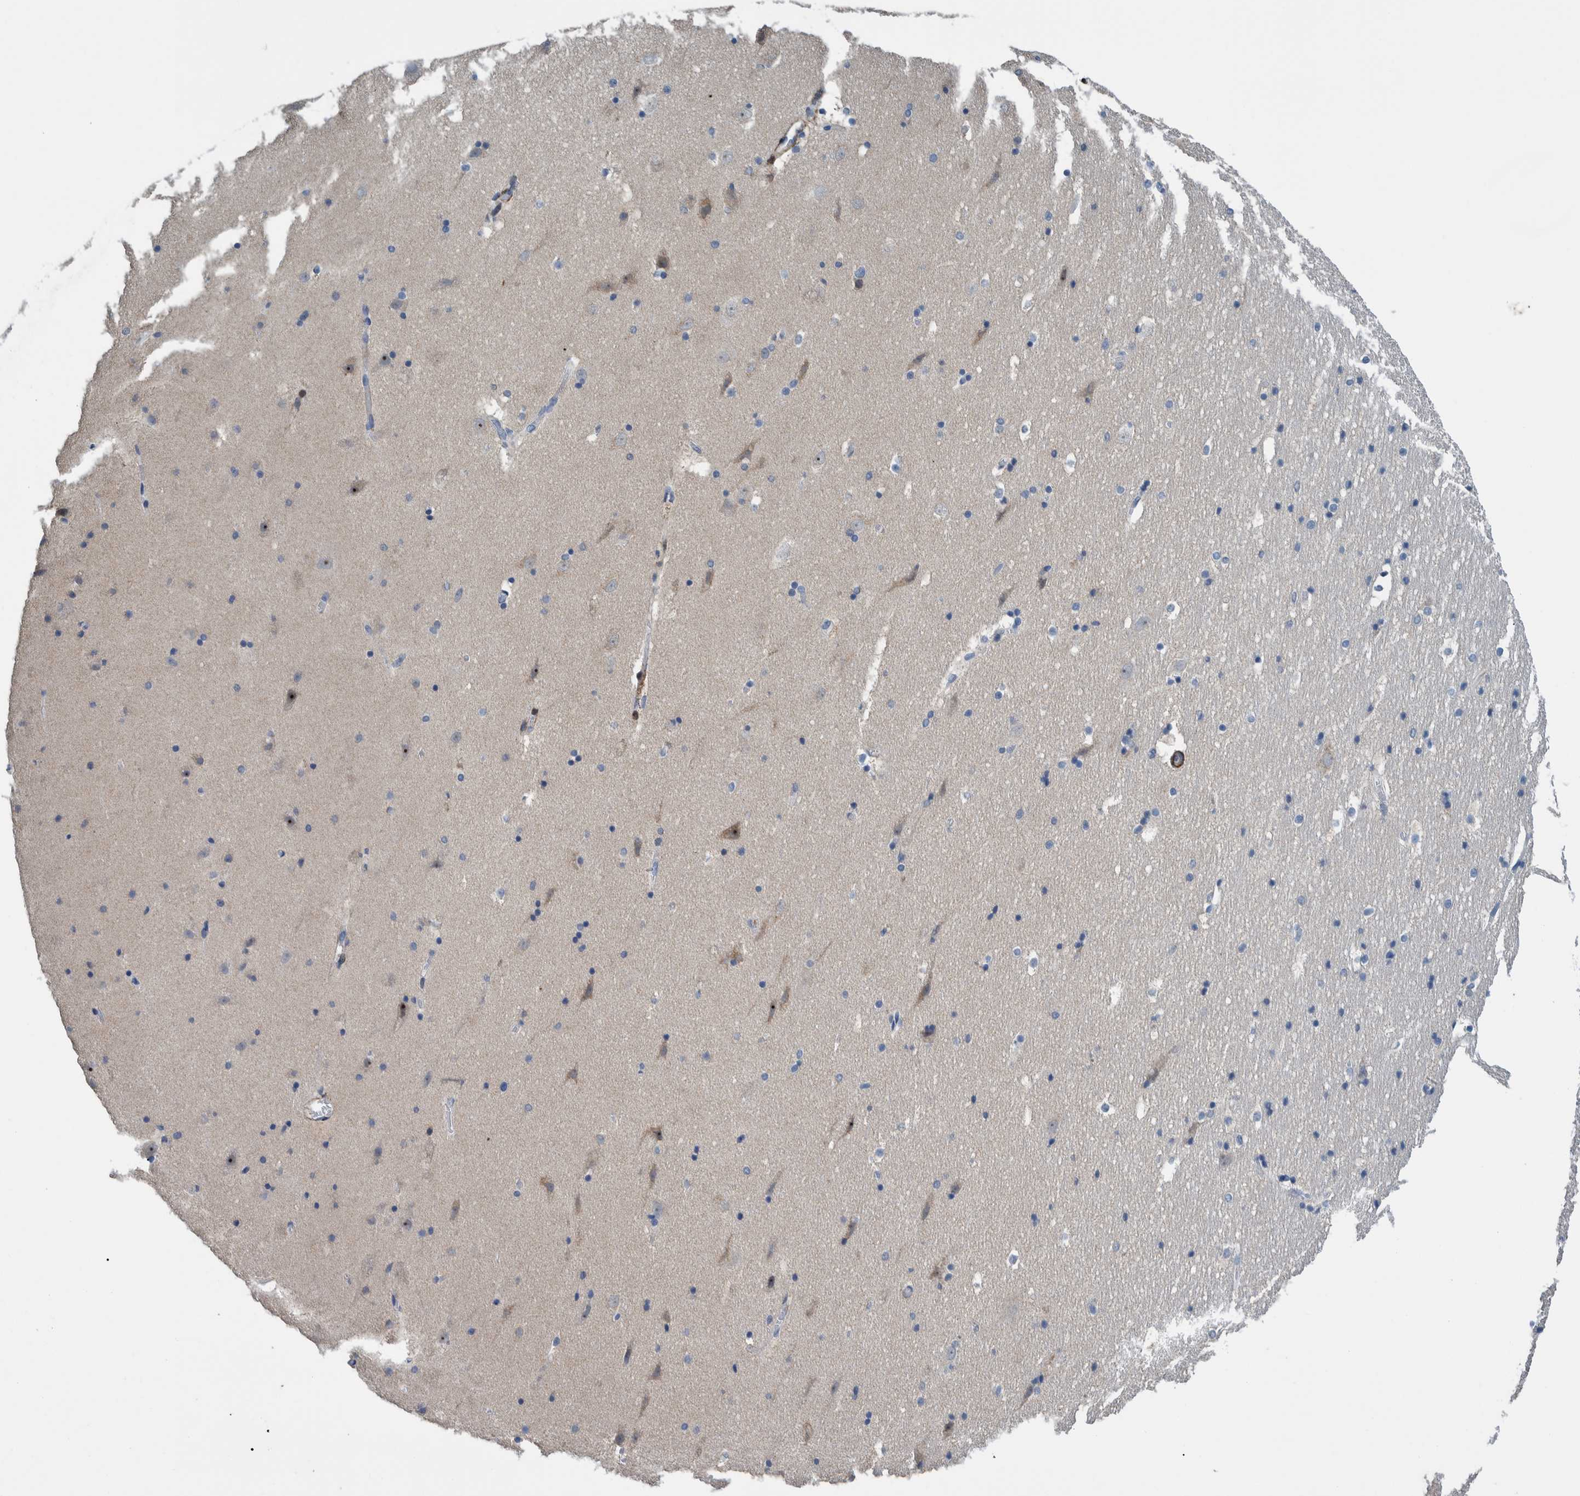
{"staining": {"intensity": "negative", "quantity": "none", "location": "none"}, "tissue": "hippocampus", "cell_type": "Glial cells", "image_type": "normal", "snomed": [{"axis": "morphology", "description": "Normal tissue, NOS"}, {"axis": "topography", "description": "Hippocampus"}], "caption": "Immunohistochemistry (IHC) photomicrograph of unremarkable hippocampus: hippocampus stained with DAB demonstrates no significant protein expression in glial cells. (Stains: DAB (3,3'-diaminobenzidine) immunohistochemistry (IHC) with hematoxylin counter stain, Microscopy: brightfield microscopy at high magnification).", "gene": "MKS1", "patient": {"sex": "male", "age": 45}}